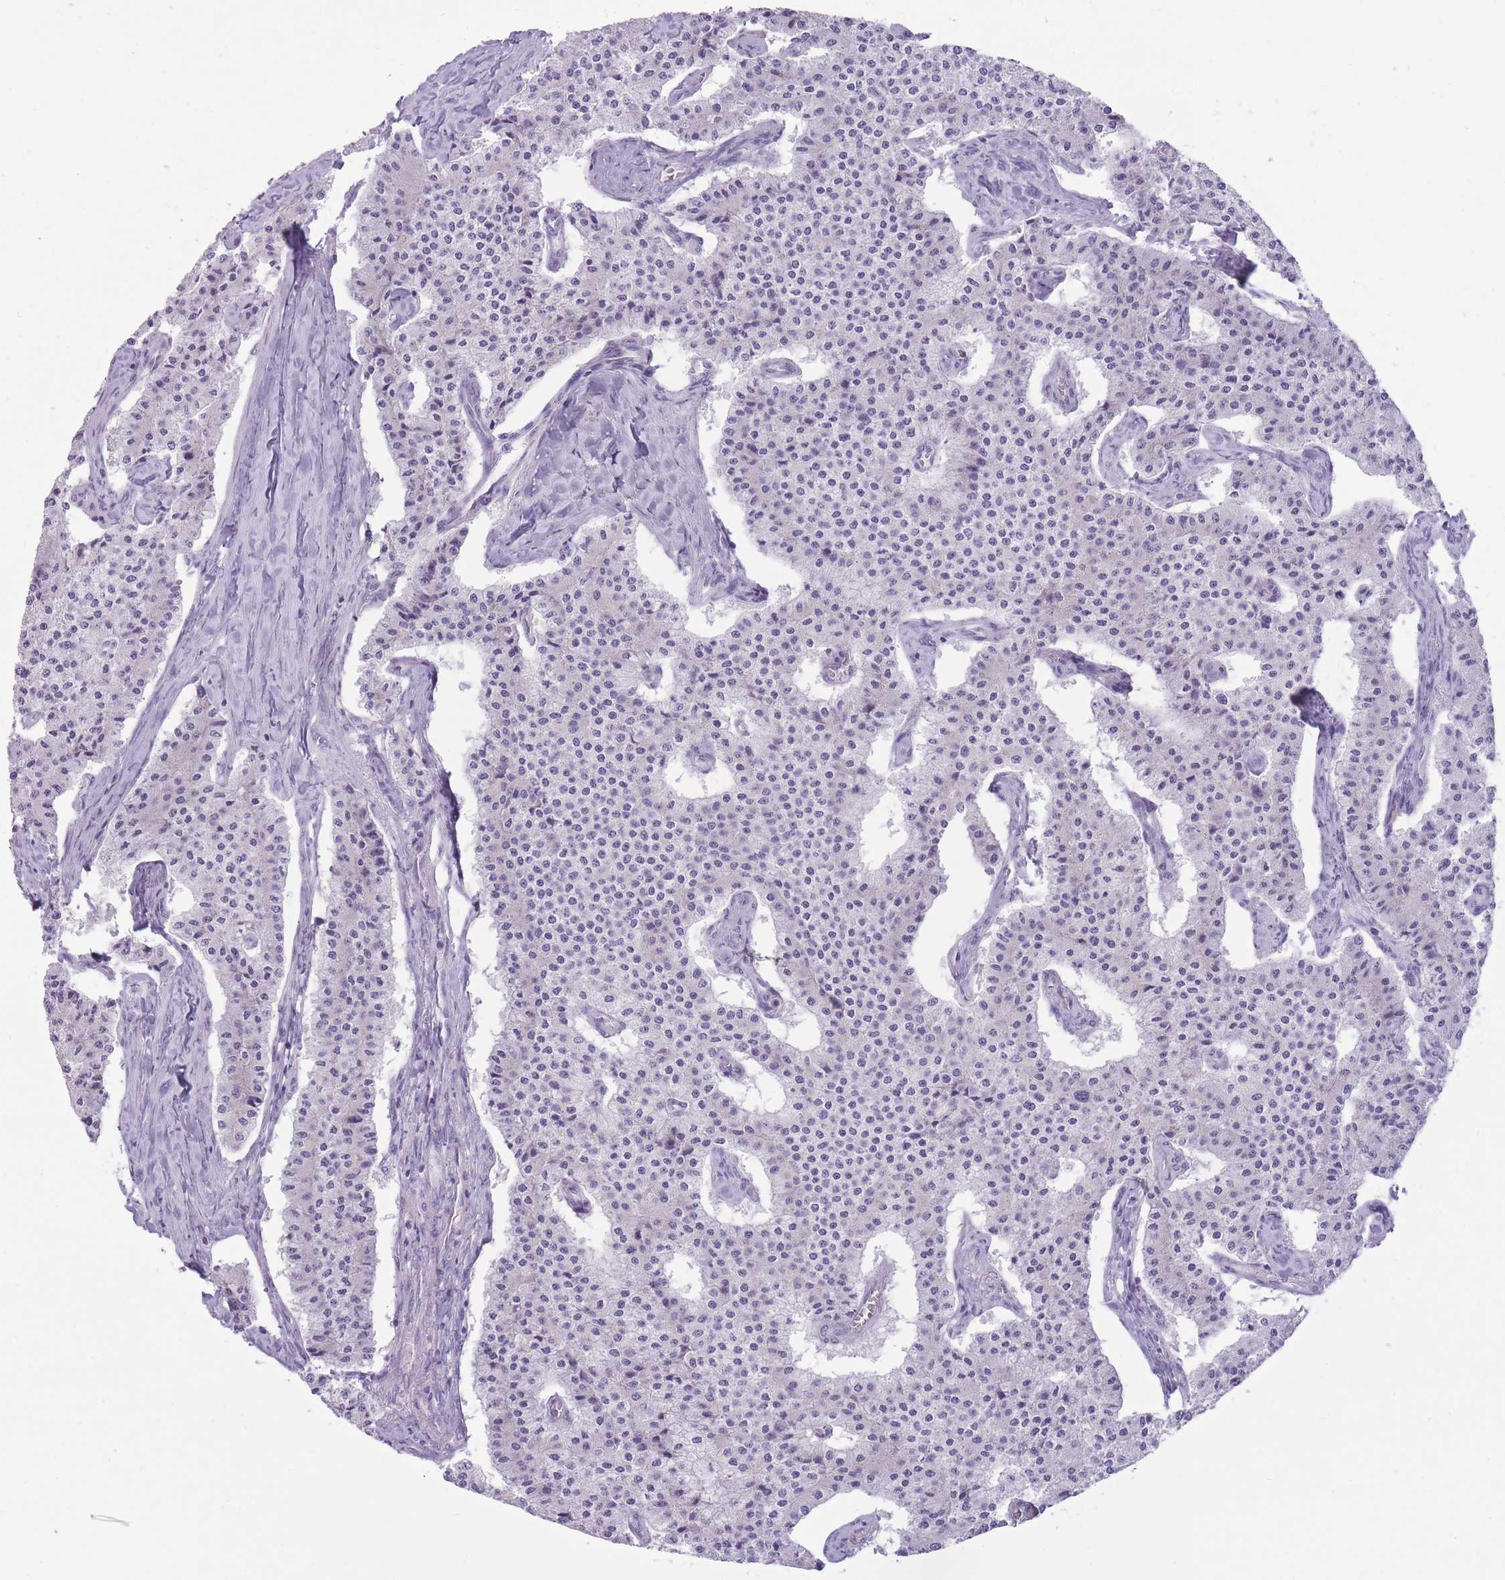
{"staining": {"intensity": "negative", "quantity": "none", "location": "none"}, "tissue": "carcinoid", "cell_type": "Tumor cells", "image_type": "cancer", "snomed": [{"axis": "morphology", "description": "Carcinoid, malignant, NOS"}, {"axis": "topography", "description": "Colon"}], "caption": "A high-resolution photomicrograph shows IHC staining of carcinoid, which shows no significant positivity in tumor cells.", "gene": "ZNF501", "patient": {"sex": "female", "age": 52}}